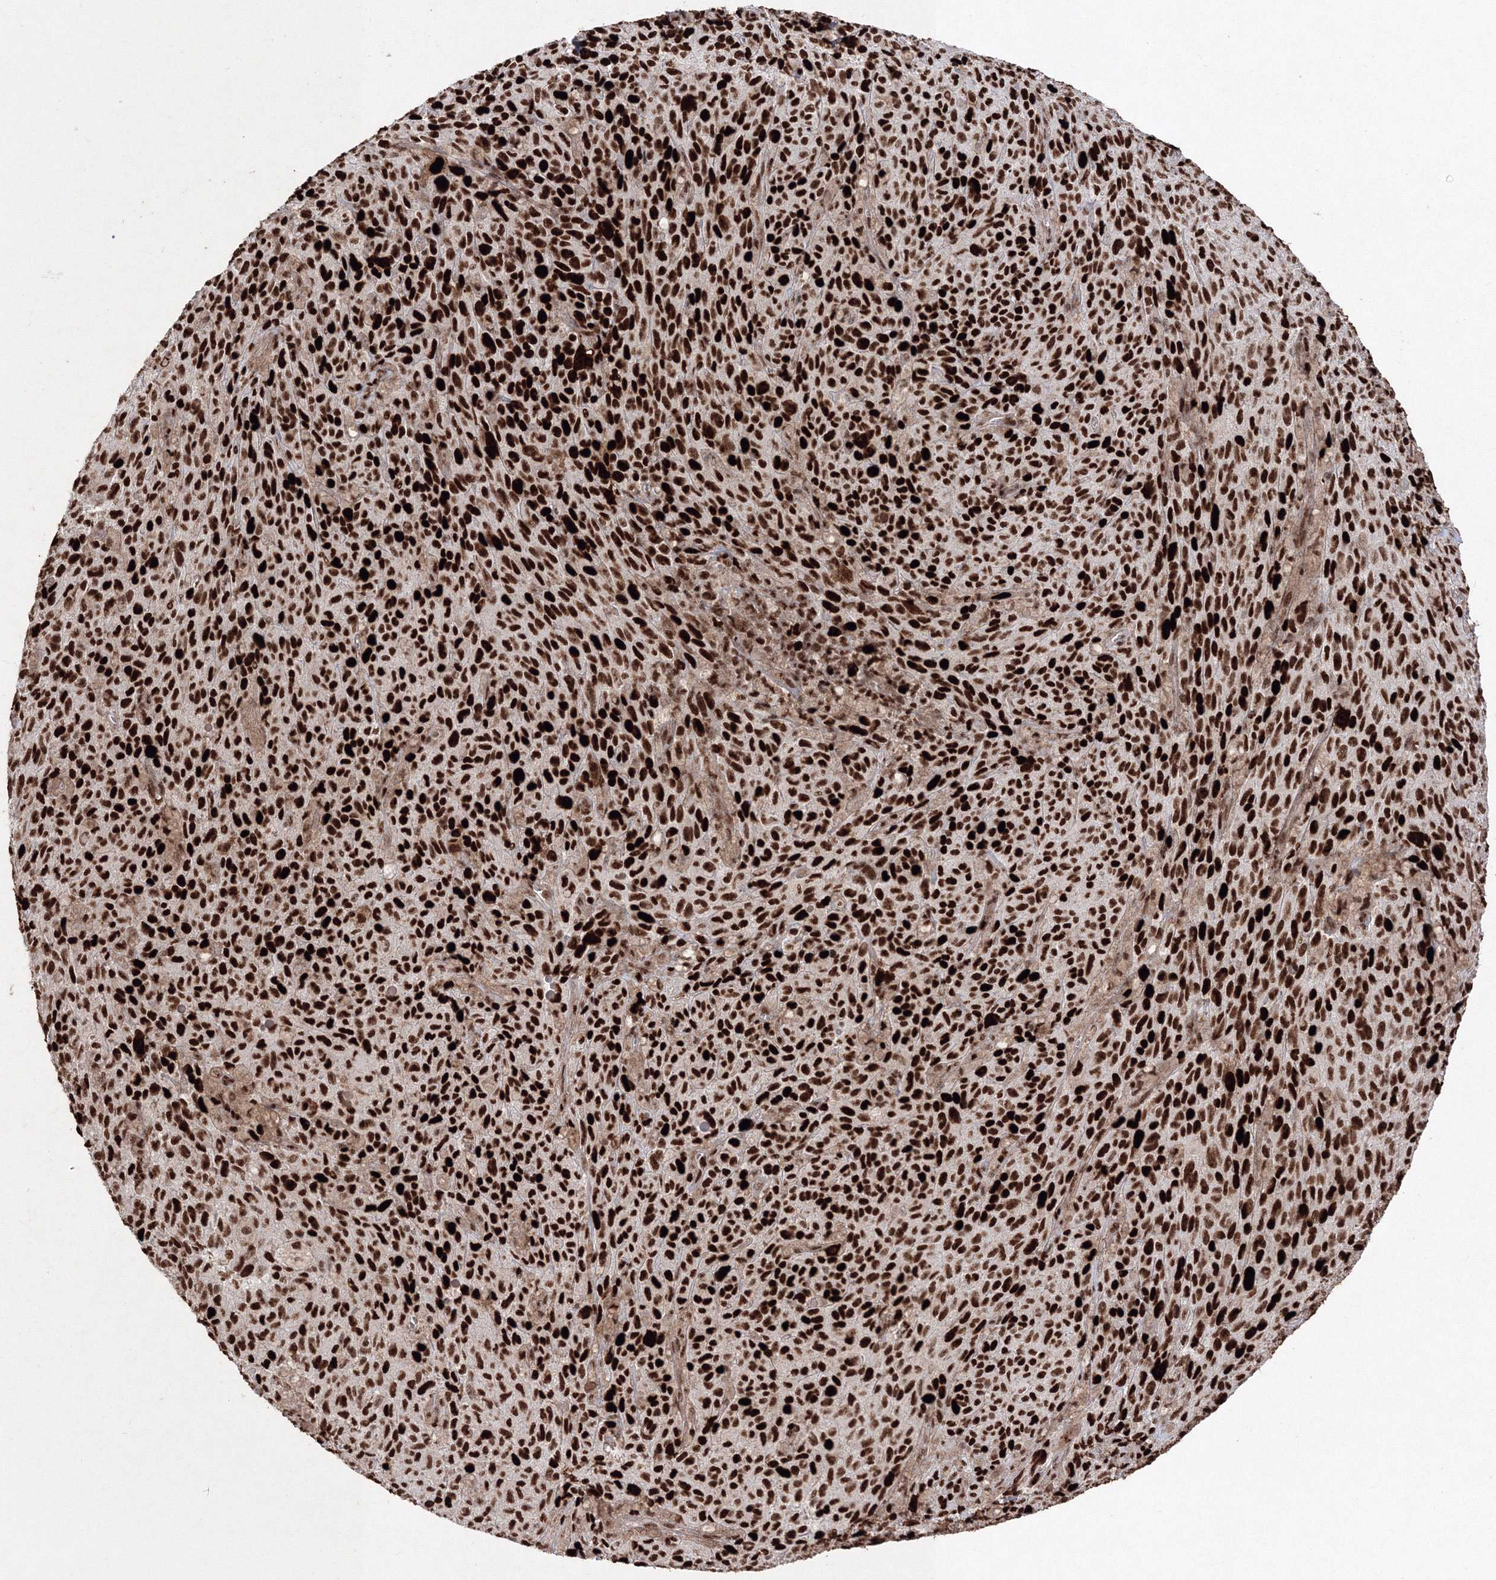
{"staining": {"intensity": "strong", "quantity": ">75%", "location": "nuclear"}, "tissue": "melanoma", "cell_type": "Tumor cells", "image_type": "cancer", "snomed": [{"axis": "morphology", "description": "Malignant melanoma, NOS"}, {"axis": "topography", "description": "Skin"}], "caption": "About >75% of tumor cells in human melanoma show strong nuclear protein positivity as visualized by brown immunohistochemical staining.", "gene": "LIG1", "patient": {"sex": "female", "age": 82}}